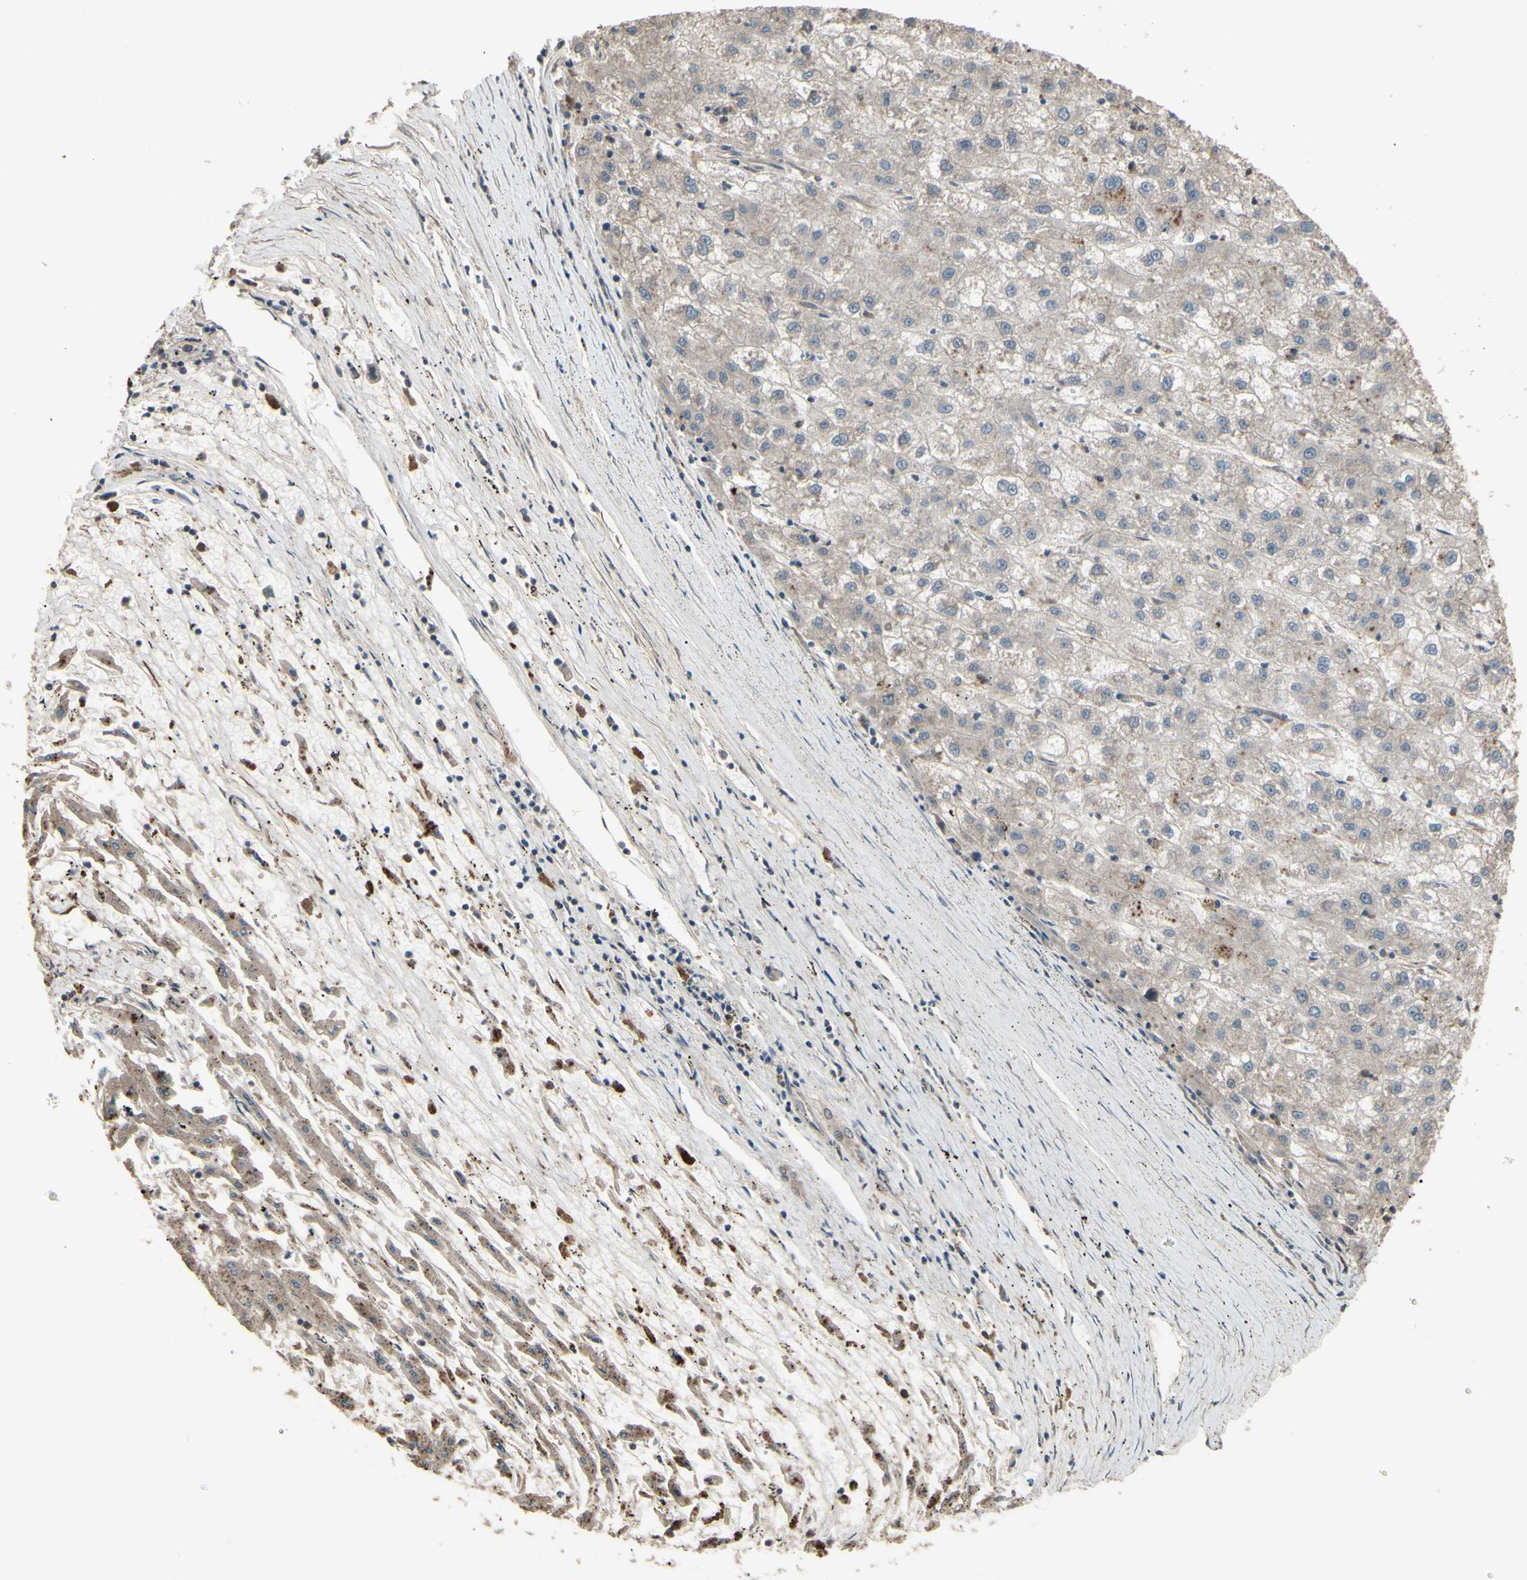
{"staining": {"intensity": "weak", "quantity": ">75%", "location": "cytoplasmic/membranous"}, "tissue": "liver cancer", "cell_type": "Tumor cells", "image_type": "cancer", "snomed": [{"axis": "morphology", "description": "Carcinoma, Hepatocellular, NOS"}, {"axis": "topography", "description": "Liver"}], "caption": "Hepatocellular carcinoma (liver) was stained to show a protein in brown. There is low levels of weak cytoplasmic/membranous expression in about >75% of tumor cells.", "gene": "GNAS", "patient": {"sex": "male", "age": 72}}